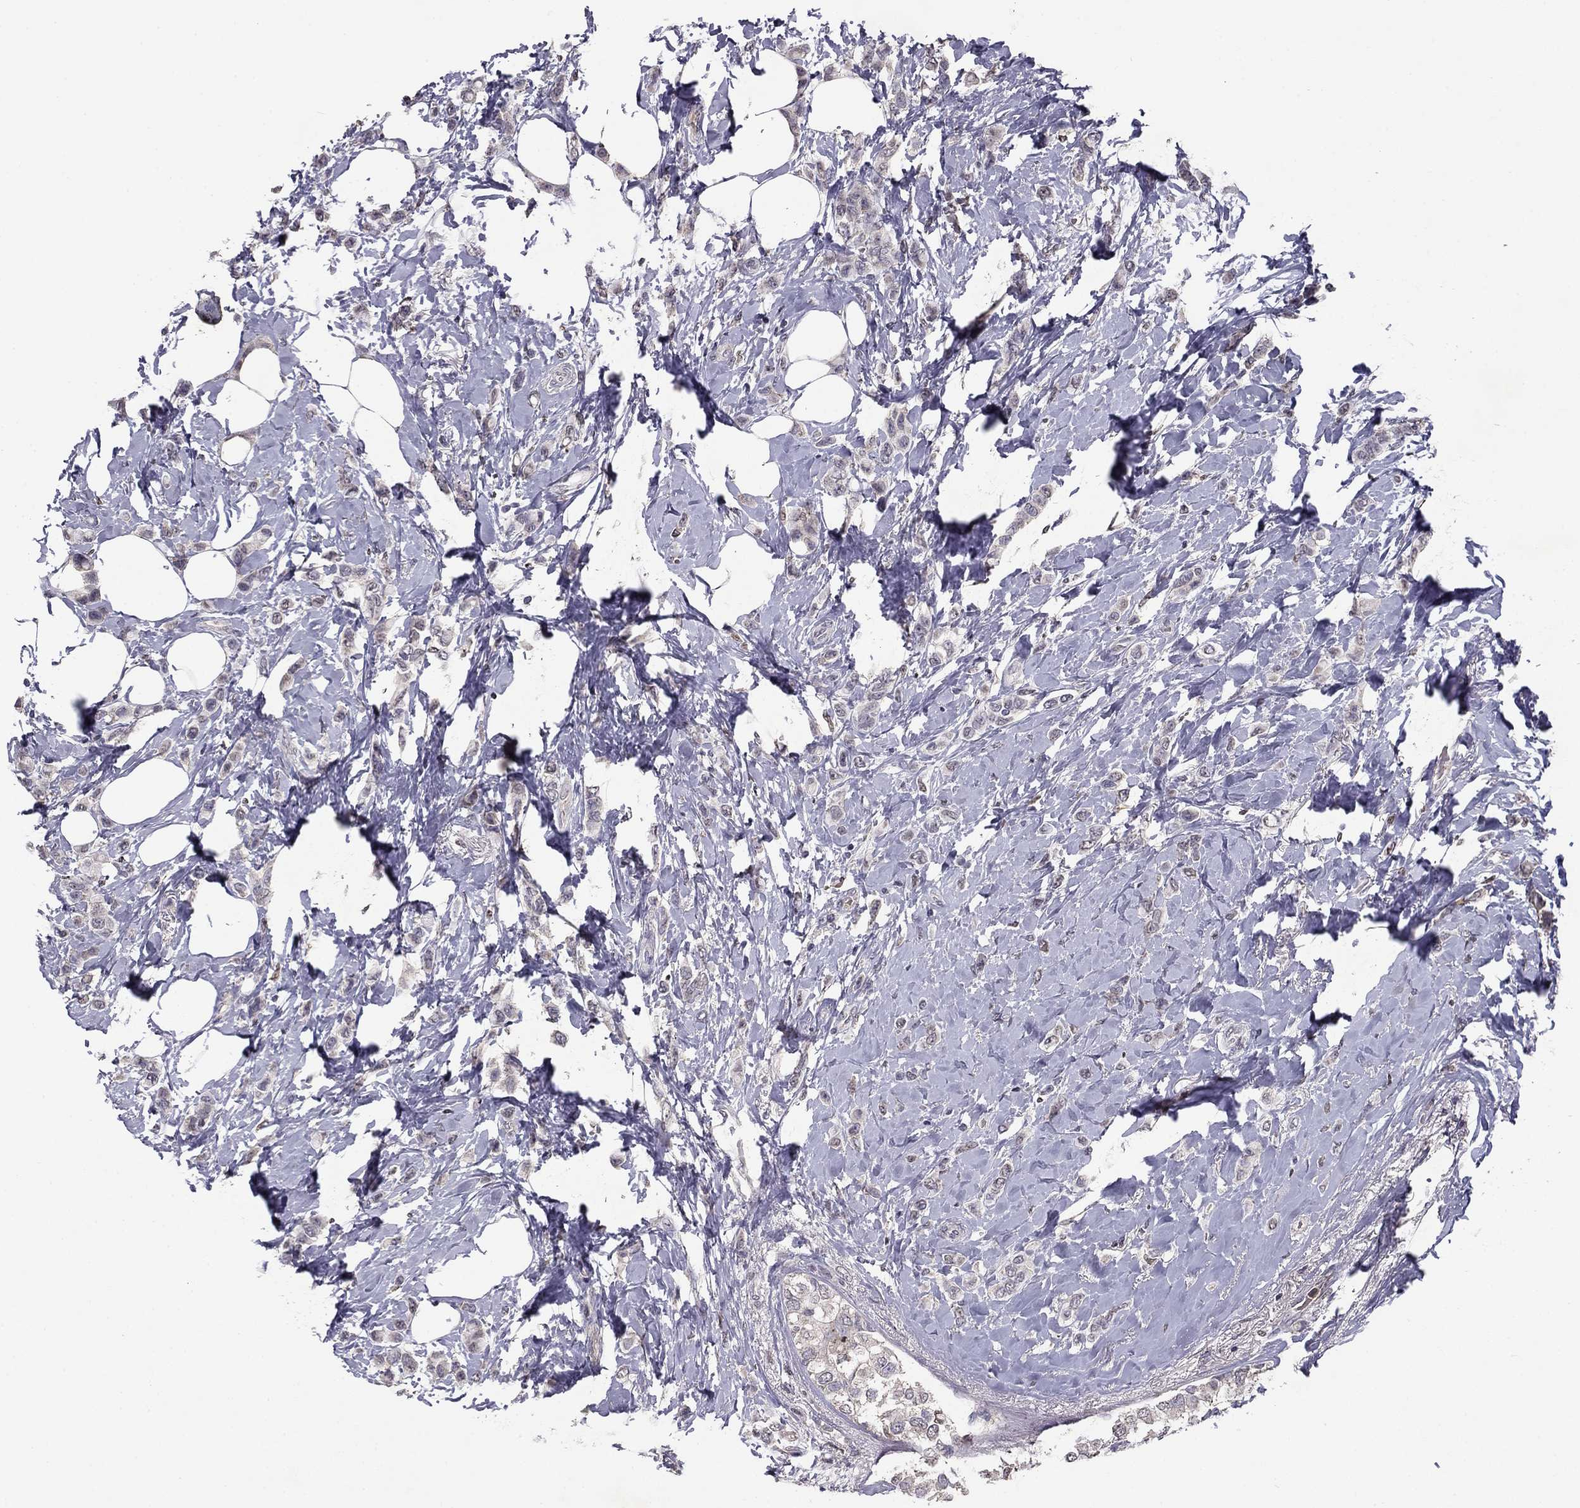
{"staining": {"intensity": "negative", "quantity": "none", "location": "none"}, "tissue": "breast cancer", "cell_type": "Tumor cells", "image_type": "cancer", "snomed": [{"axis": "morphology", "description": "Lobular carcinoma"}, {"axis": "topography", "description": "Breast"}], "caption": "A high-resolution photomicrograph shows IHC staining of breast cancer, which displays no significant positivity in tumor cells.", "gene": "HCN1", "patient": {"sex": "female", "age": 66}}